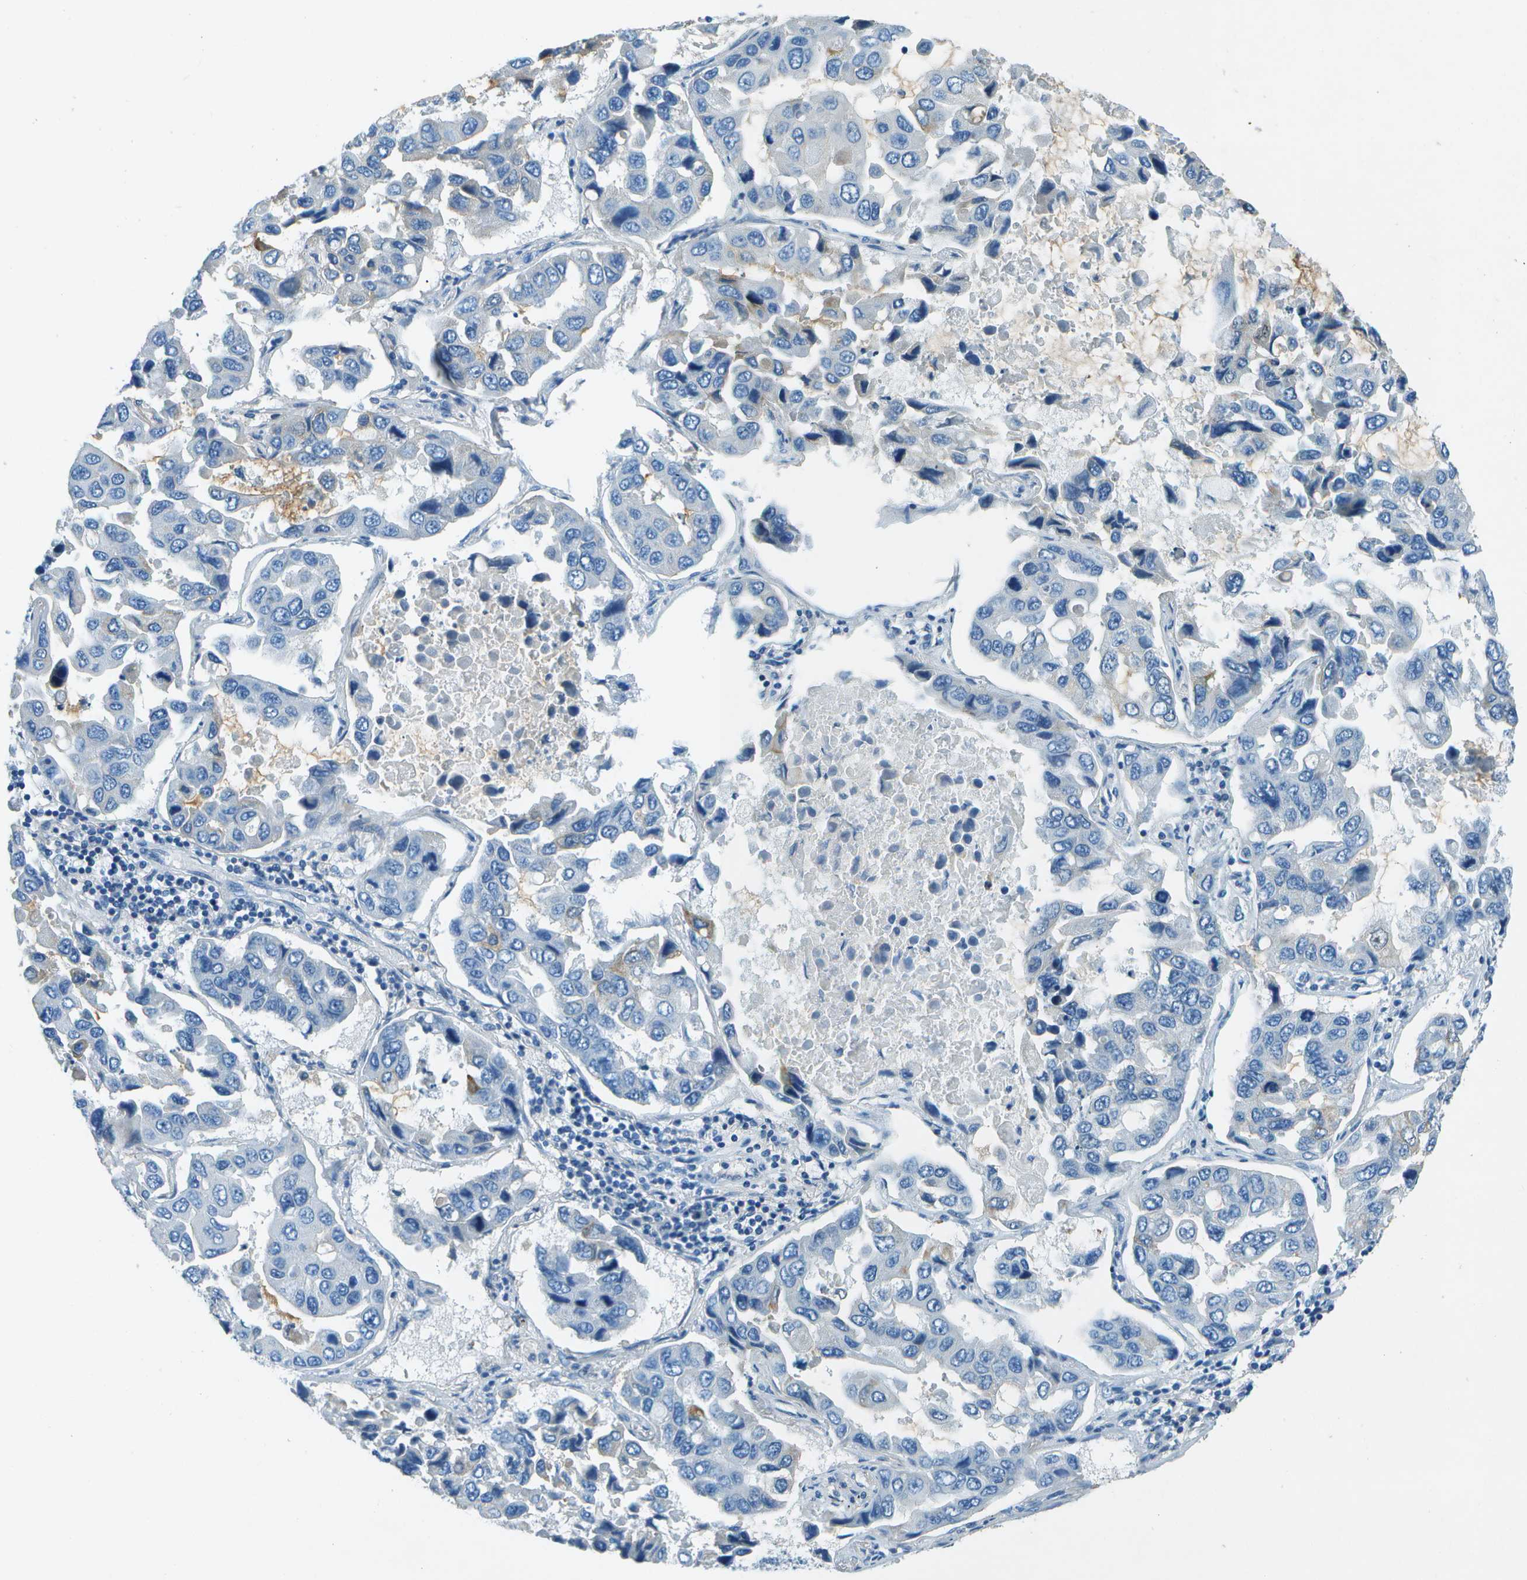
{"staining": {"intensity": "moderate", "quantity": "<25%", "location": "cytoplasmic/membranous"}, "tissue": "lung cancer", "cell_type": "Tumor cells", "image_type": "cancer", "snomed": [{"axis": "morphology", "description": "Adenocarcinoma, NOS"}, {"axis": "topography", "description": "Lung"}], "caption": "This micrograph demonstrates lung adenocarcinoma stained with IHC to label a protein in brown. The cytoplasmic/membranous of tumor cells show moderate positivity for the protein. Nuclei are counter-stained blue.", "gene": "SLC16A10", "patient": {"sex": "male", "age": 64}}